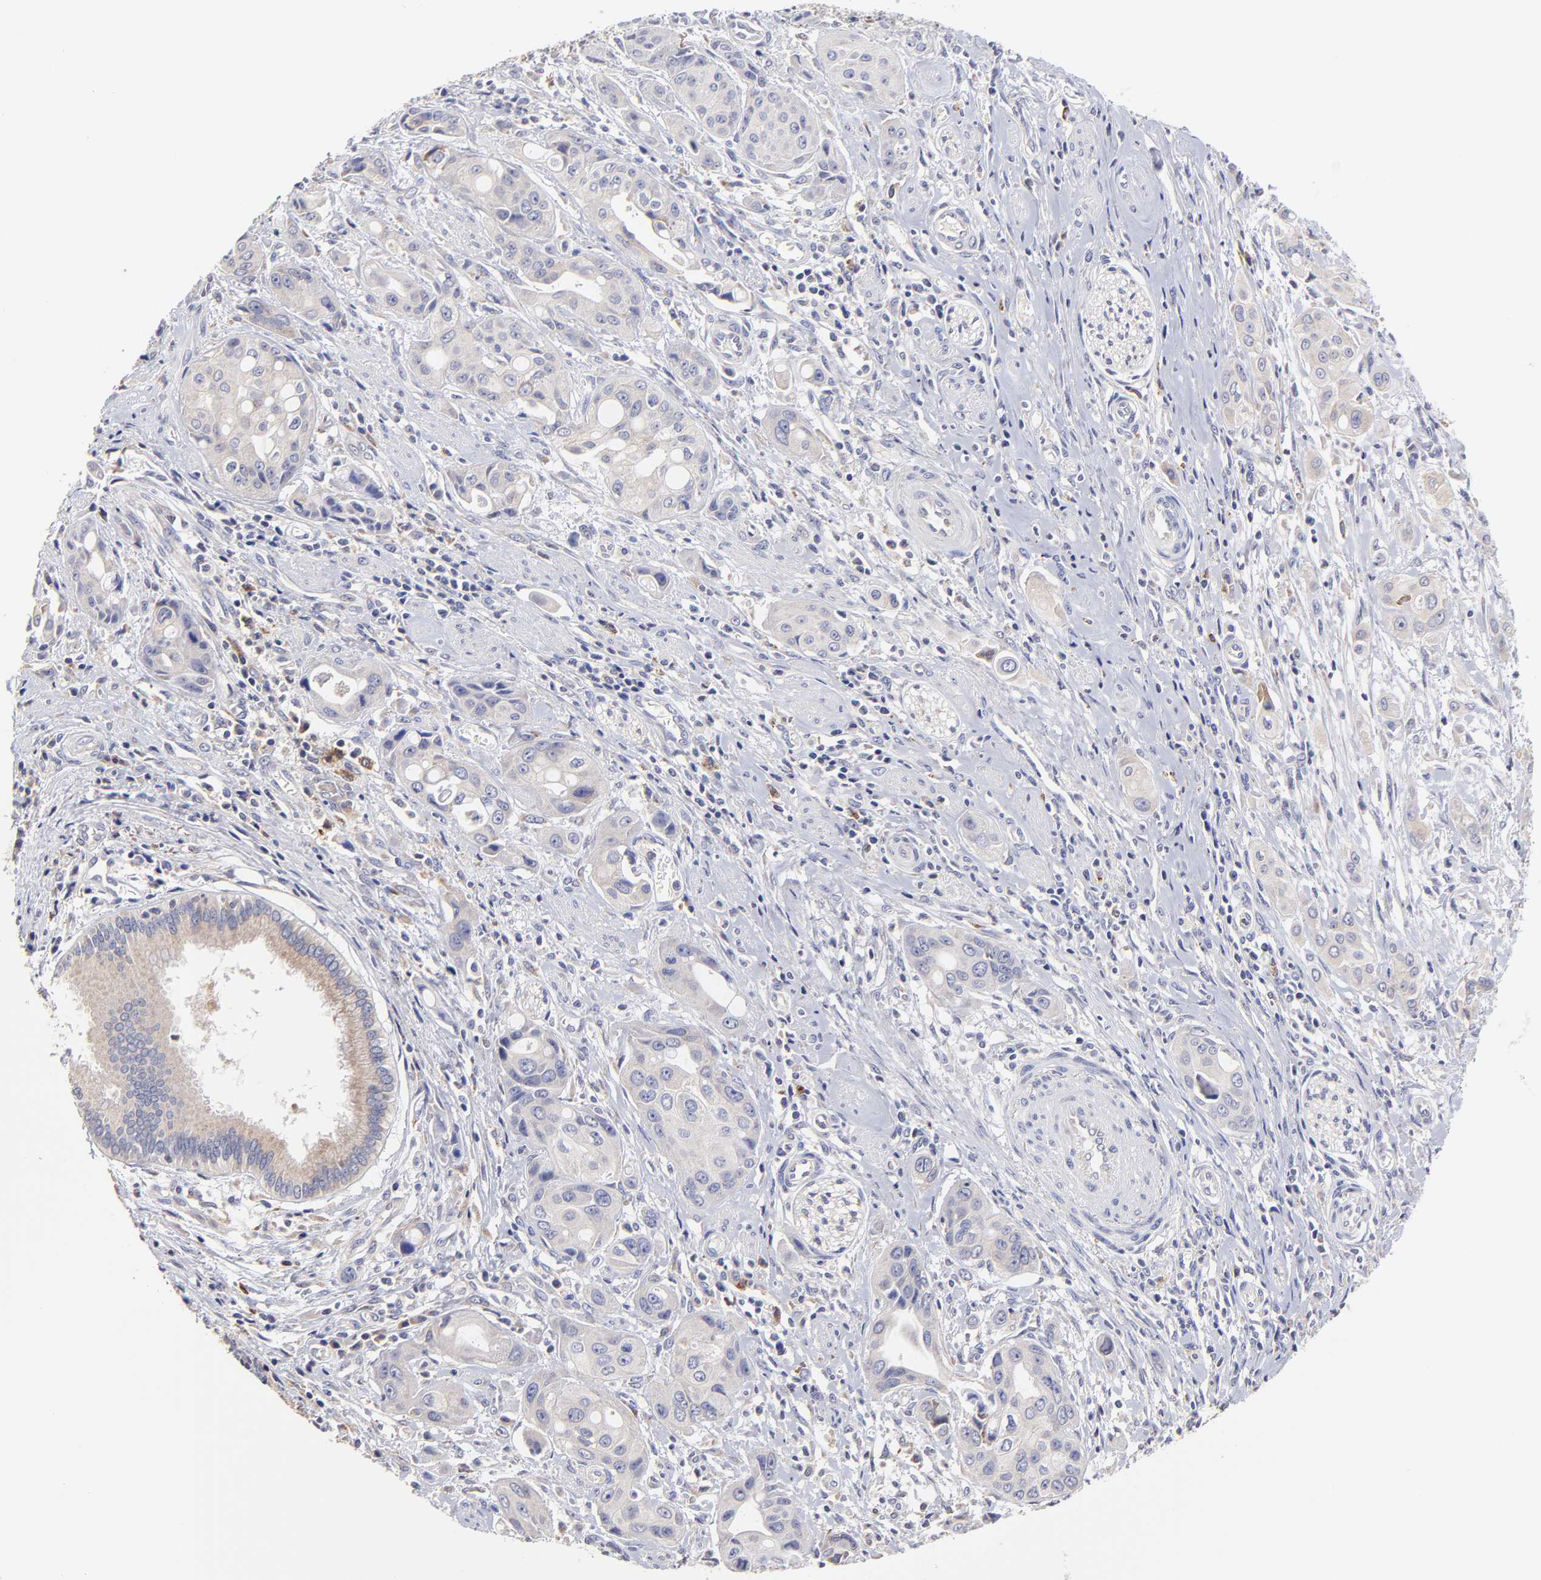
{"staining": {"intensity": "negative", "quantity": "none", "location": "none"}, "tissue": "pancreatic cancer", "cell_type": "Tumor cells", "image_type": "cancer", "snomed": [{"axis": "morphology", "description": "Adenocarcinoma, NOS"}, {"axis": "topography", "description": "Pancreas"}], "caption": "The immunohistochemistry image has no significant staining in tumor cells of pancreatic cancer (adenocarcinoma) tissue.", "gene": "GCSAM", "patient": {"sex": "female", "age": 60}}